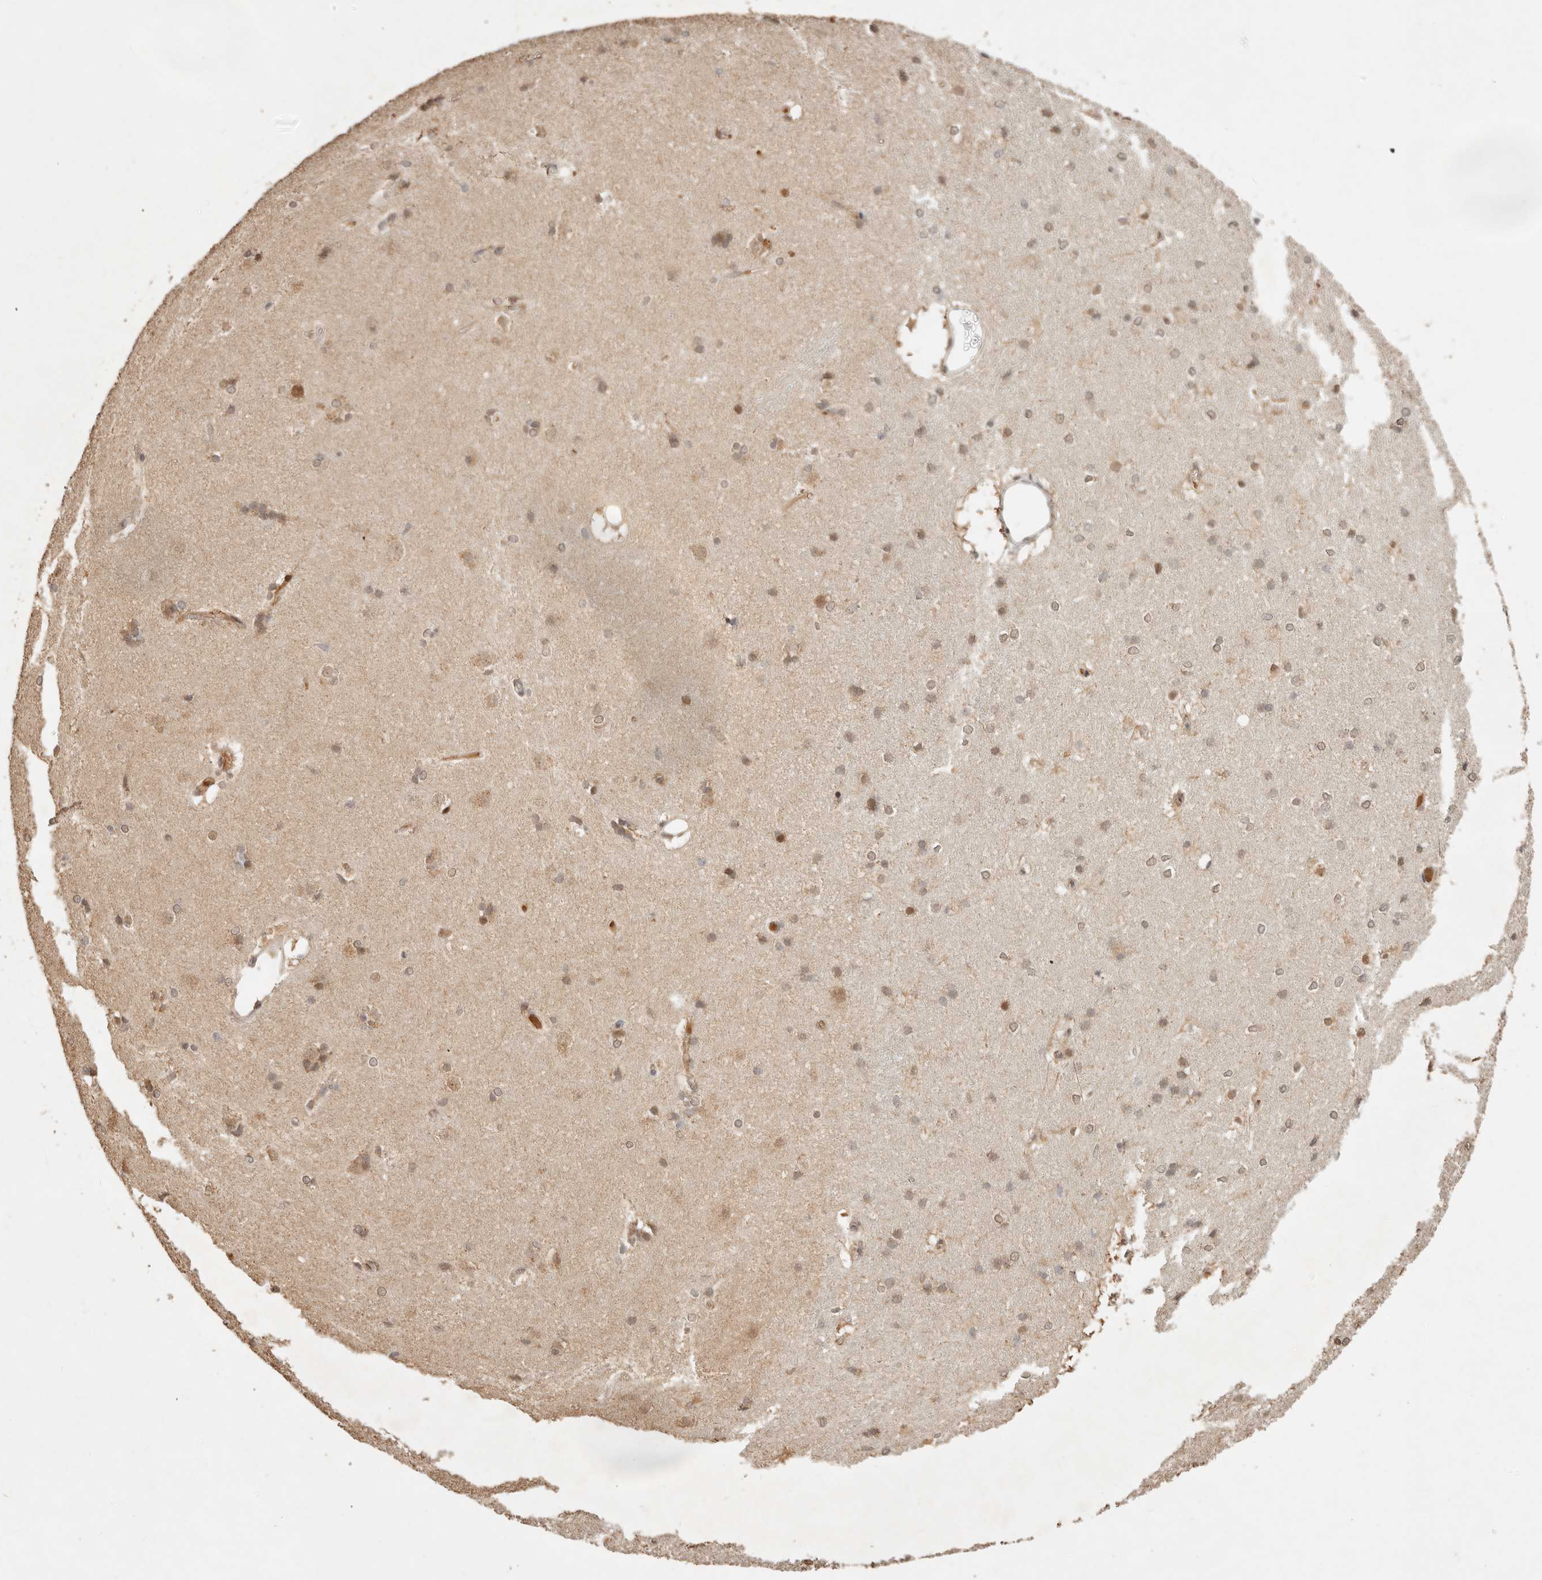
{"staining": {"intensity": "moderate", "quantity": "25%-75%", "location": "nuclear"}, "tissue": "caudate", "cell_type": "Glial cells", "image_type": "normal", "snomed": [{"axis": "morphology", "description": "Normal tissue, NOS"}, {"axis": "topography", "description": "Lateral ventricle wall"}], "caption": "IHC micrograph of normal human caudate stained for a protein (brown), which exhibits medium levels of moderate nuclear expression in approximately 25%-75% of glial cells.", "gene": "NPAS2", "patient": {"sex": "female", "age": 19}}